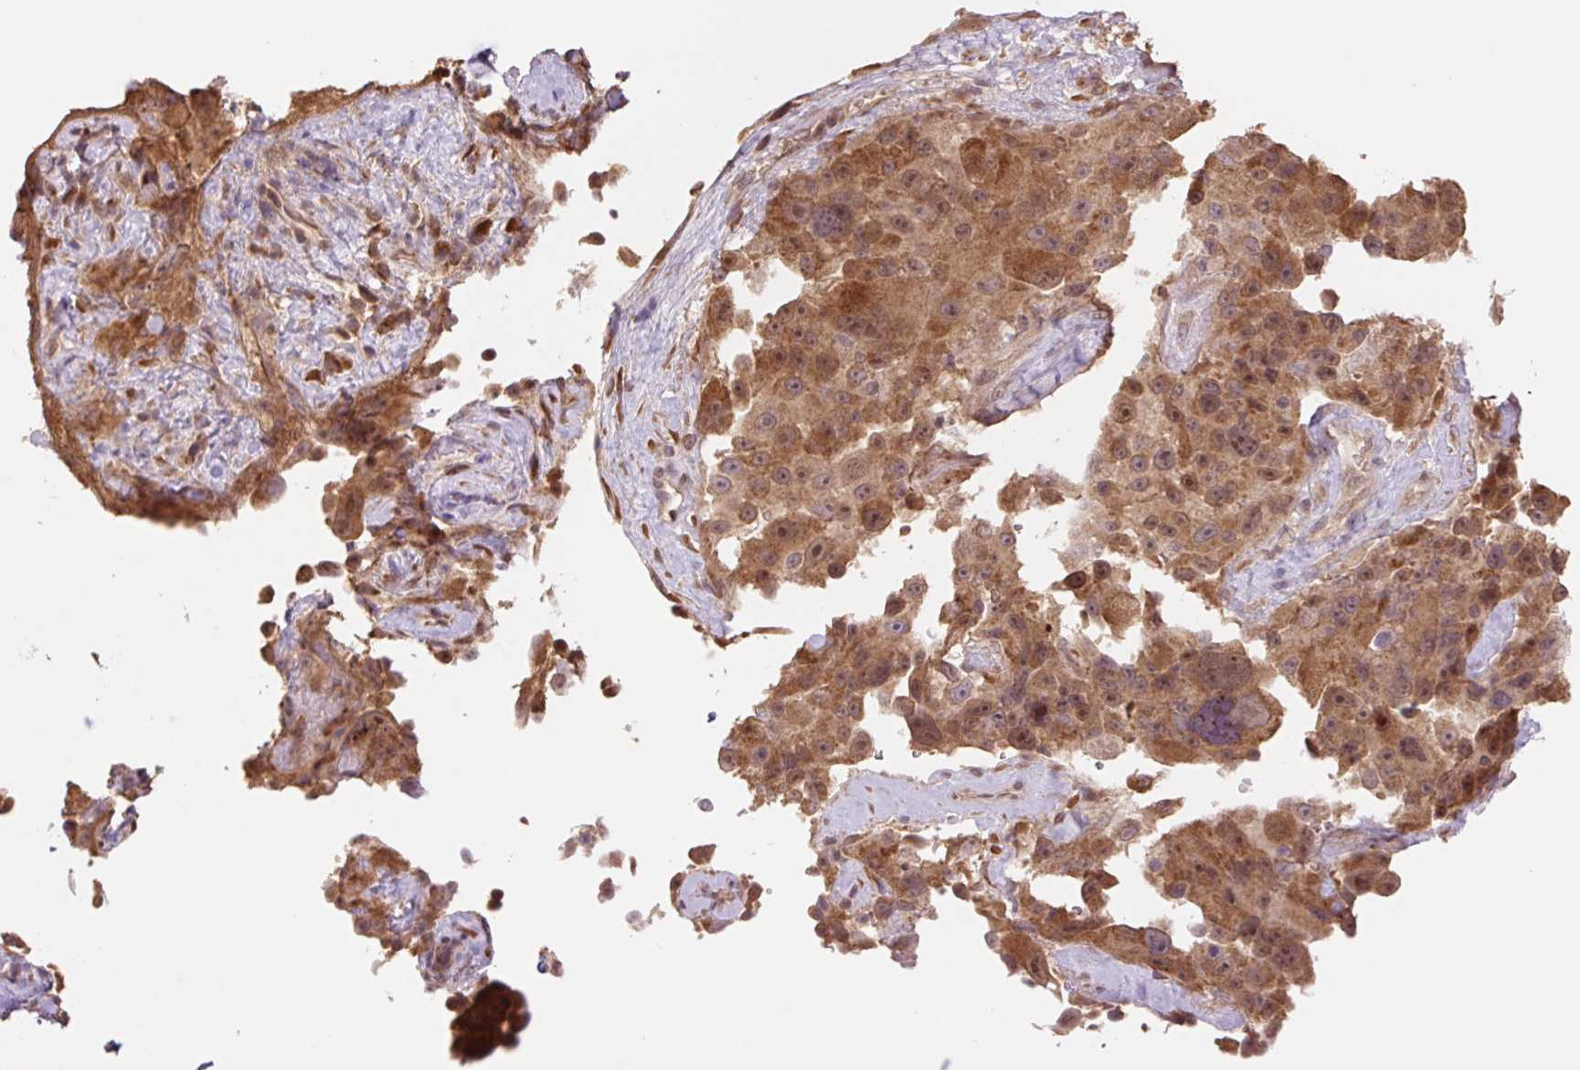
{"staining": {"intensity": "strong", "quantity": ">75%", "location": "cytoplasmic/membranous,nuclear"}, "tissue": "melanoma", "cell_type": "Tumor cells", "image_type": "cancer", "snomed": [{"axis": "morphology", "description": "Malignant melanoma, Metastatic site"}, {"axis": "topography", "description": "Lymph node"}], "caption": "Immunohistochemistry (IHC) histopathology image of neoplastic tissue: melanoma stained using IHC displays high levels of strong protein expression localized specifically in the cytoplasmic/membranous and nuclear of tumor cells, appearing as a cytoplasmic/membranous and nuclear brown color.", "gene": "YJU2B", "patient": {"sex": "male", "age": 62}}